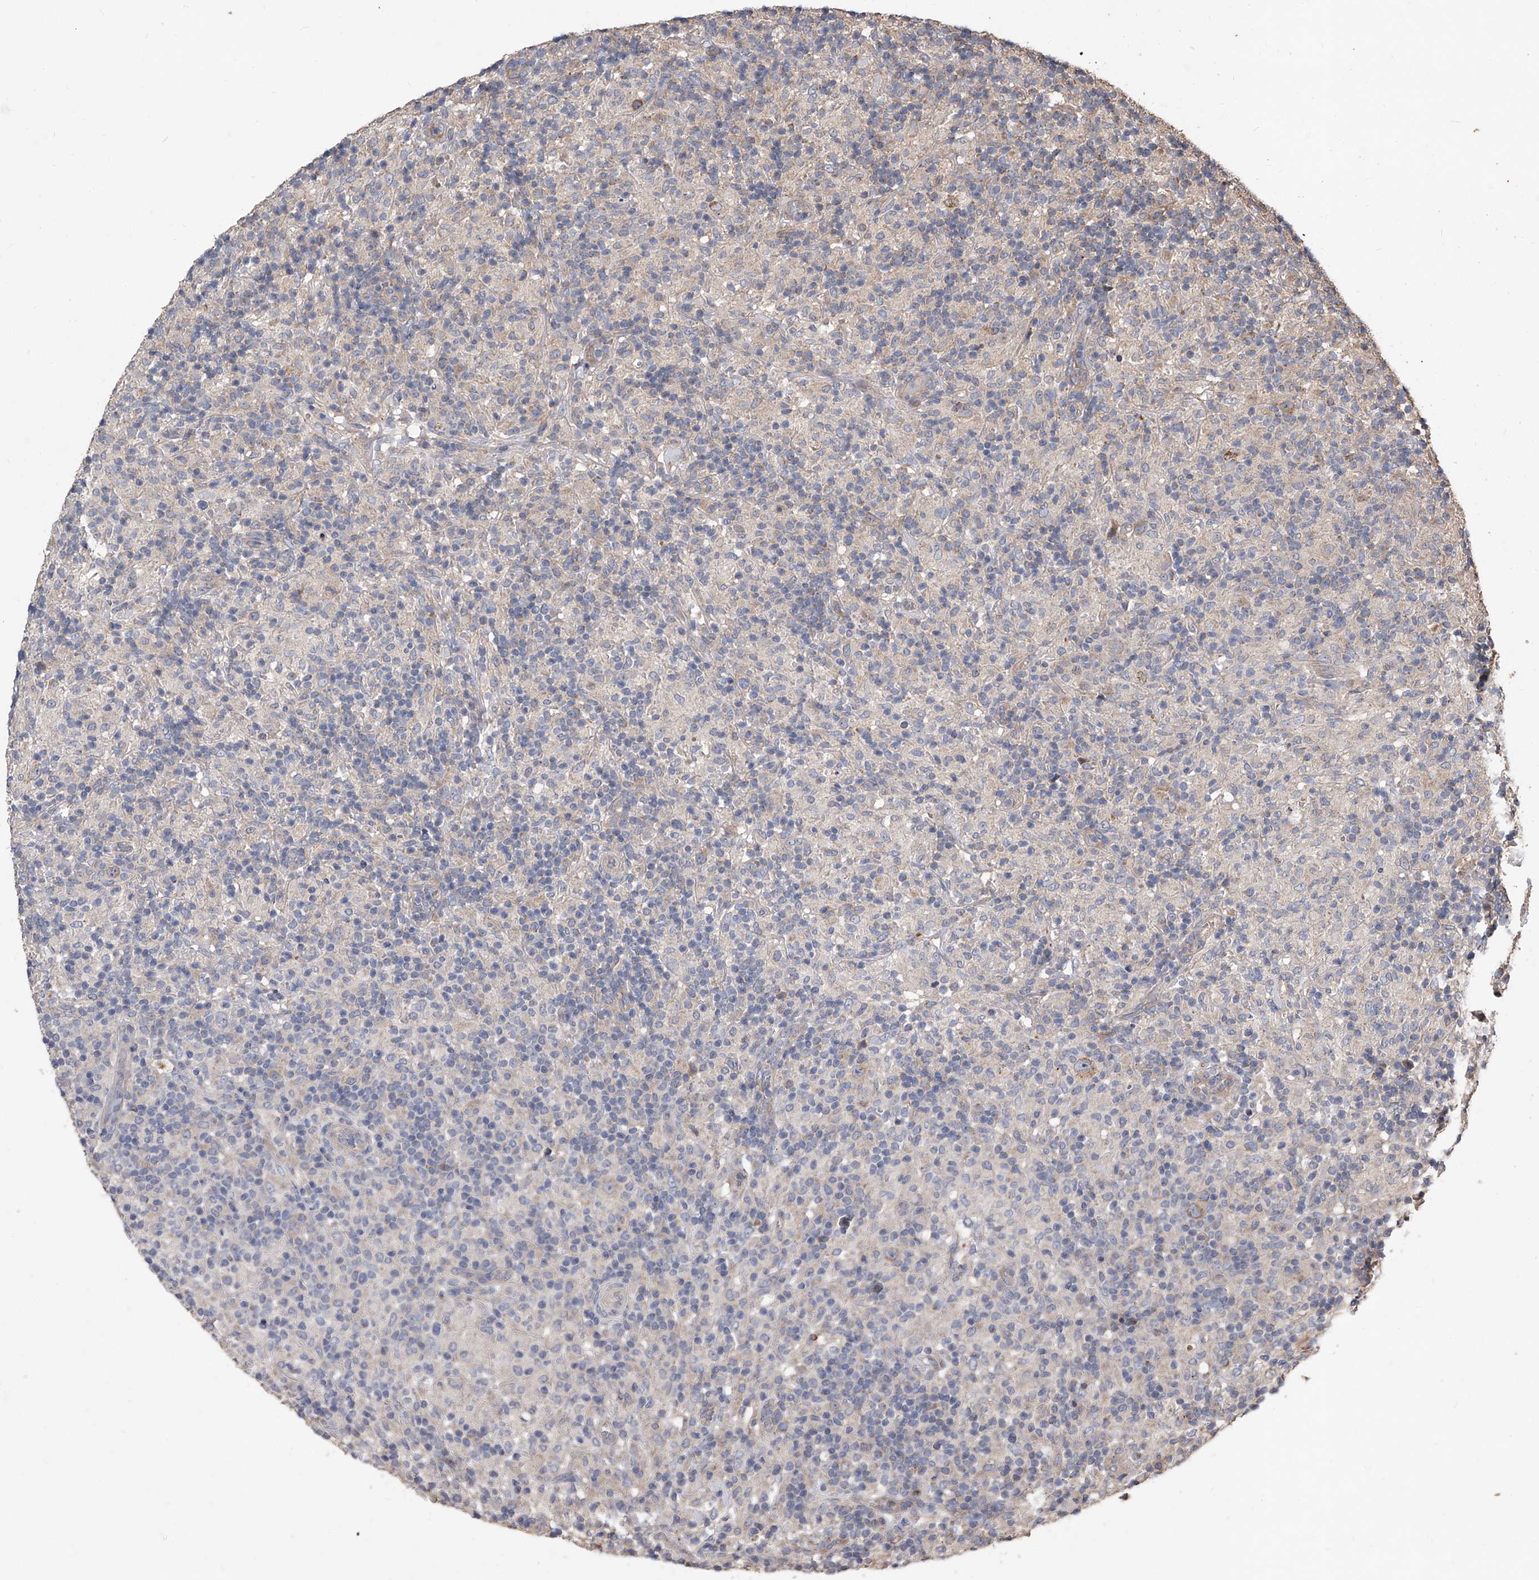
{"staining": {"intensity": "weak", "quantity": ">75%", "location": "cytoplasmic/membranous"}, "tissue": "lymphoma", "cell_type": "Tumor cells", "image_type": "cancer", "snomed": [{"axis": "morphology", "description": "Hodgkin's disease, NOS"}, {"axis": "topography", "description": "Lymph node"}], "caption": "Protein expression analysis of lymphoma displays weak cytoplasmic/membranous positivity in approximately >75% of tumor cells.", "gene": "LTV1", "patient": {"sex": "male", "age": 70}}